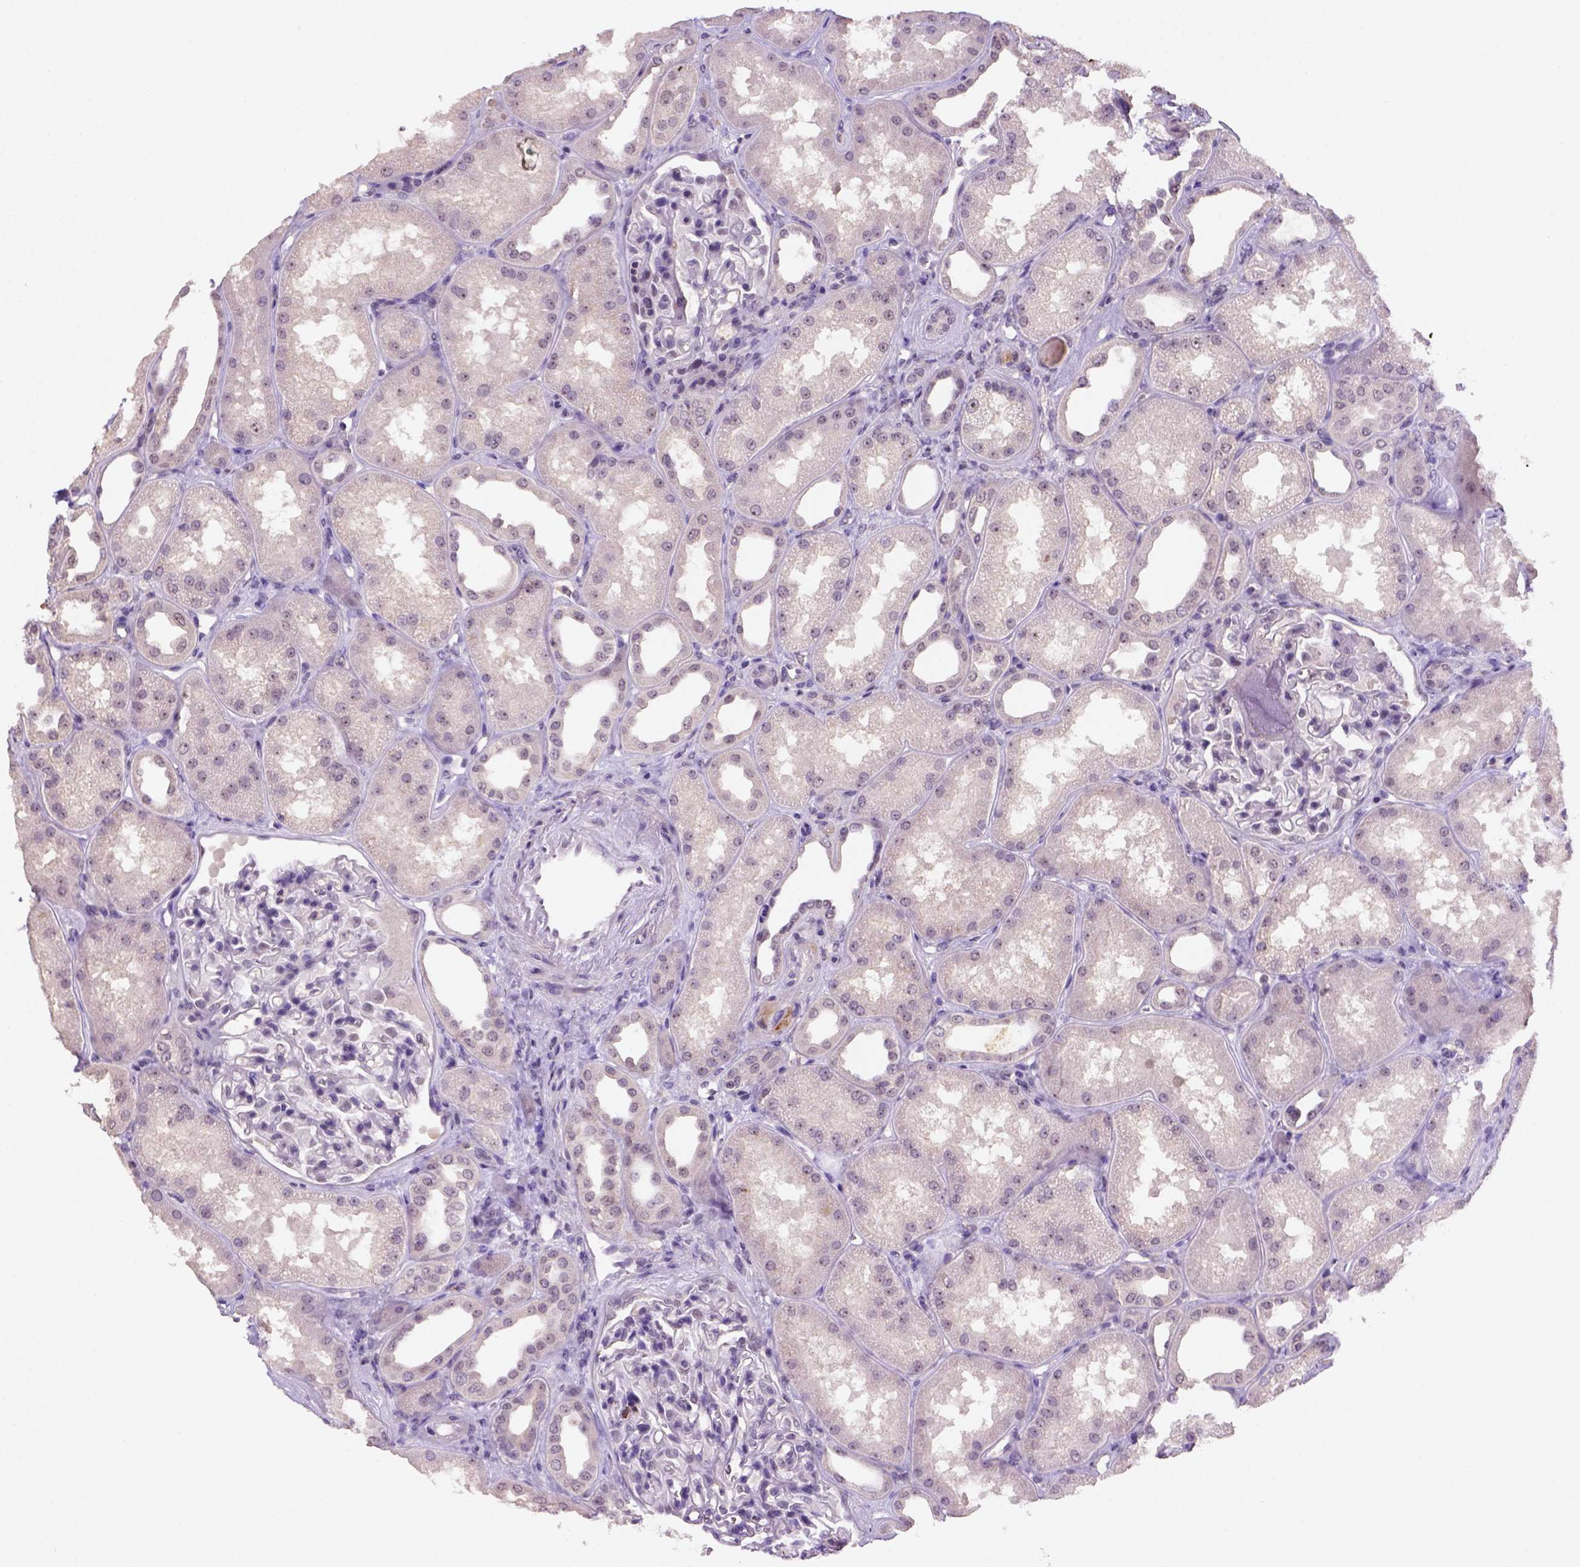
{"staining": {"intensity": "weak", "quantity": "<25%", "location": "nuclear"}, "tissue": "kidney", "cell_type": "Cells in glomeruli", "image_type": "normal", "snomed": [{"axis": "morphology", "description": "Normal tissue, NOS"}, {"axis": "topography", "description": "Kidney"}], "caption": "An image of kidney stained for a protein shows no brown staining in cells in glomeruli. (Brightfield microscopy of DAB immunohistochemistry (IHC) at high magnification).", "gene": "SCML4", "patient": {"sex": "male", "age": 61}}